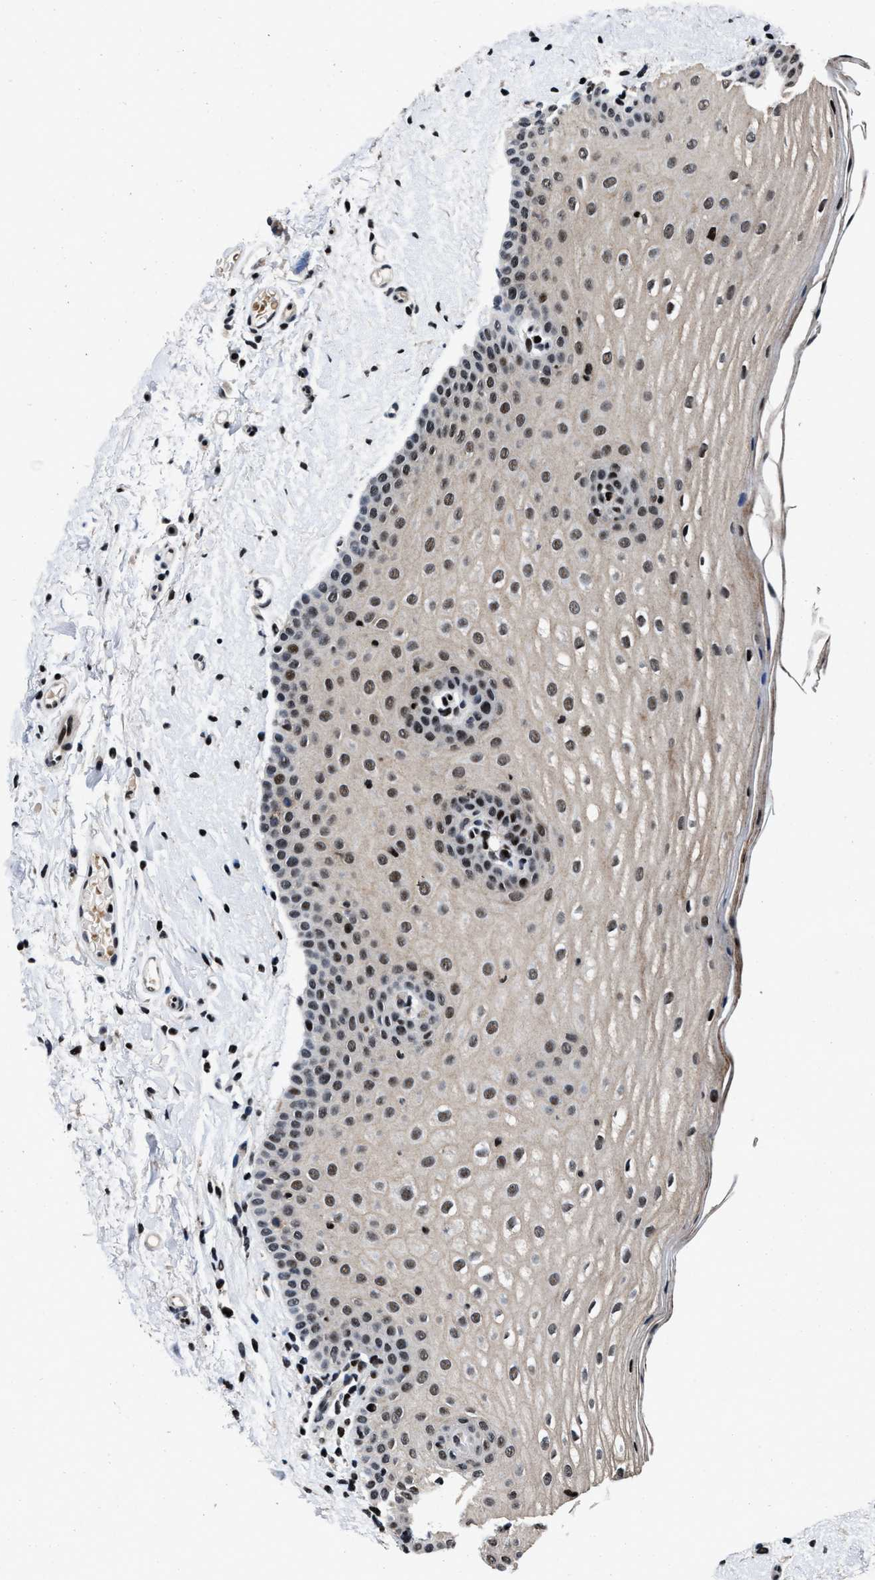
{"staining": {"intensity": "moderate", "quantity": ">75%", "location": "nuclear"}, "tissue": "oral mucosa", "cell_type": "Squamous epithelial cells", "image_type": "normal", "snomed": [{"axis": "morphology", "description": "Normal tissue, NOS"}, {"axis": "topography", "description": "Skin"}, {"axis": "topography", "description": "Oral tissue"}], "caption": "Immunohistochemistry (IHC) (DAB) staining of benign human oral mucosa demonstrates moderate nuclear protein staining in about >75% of squamous epithelial cells.", "gene": "ZNF233", "patient": {"sex": "male", "age": 84}}